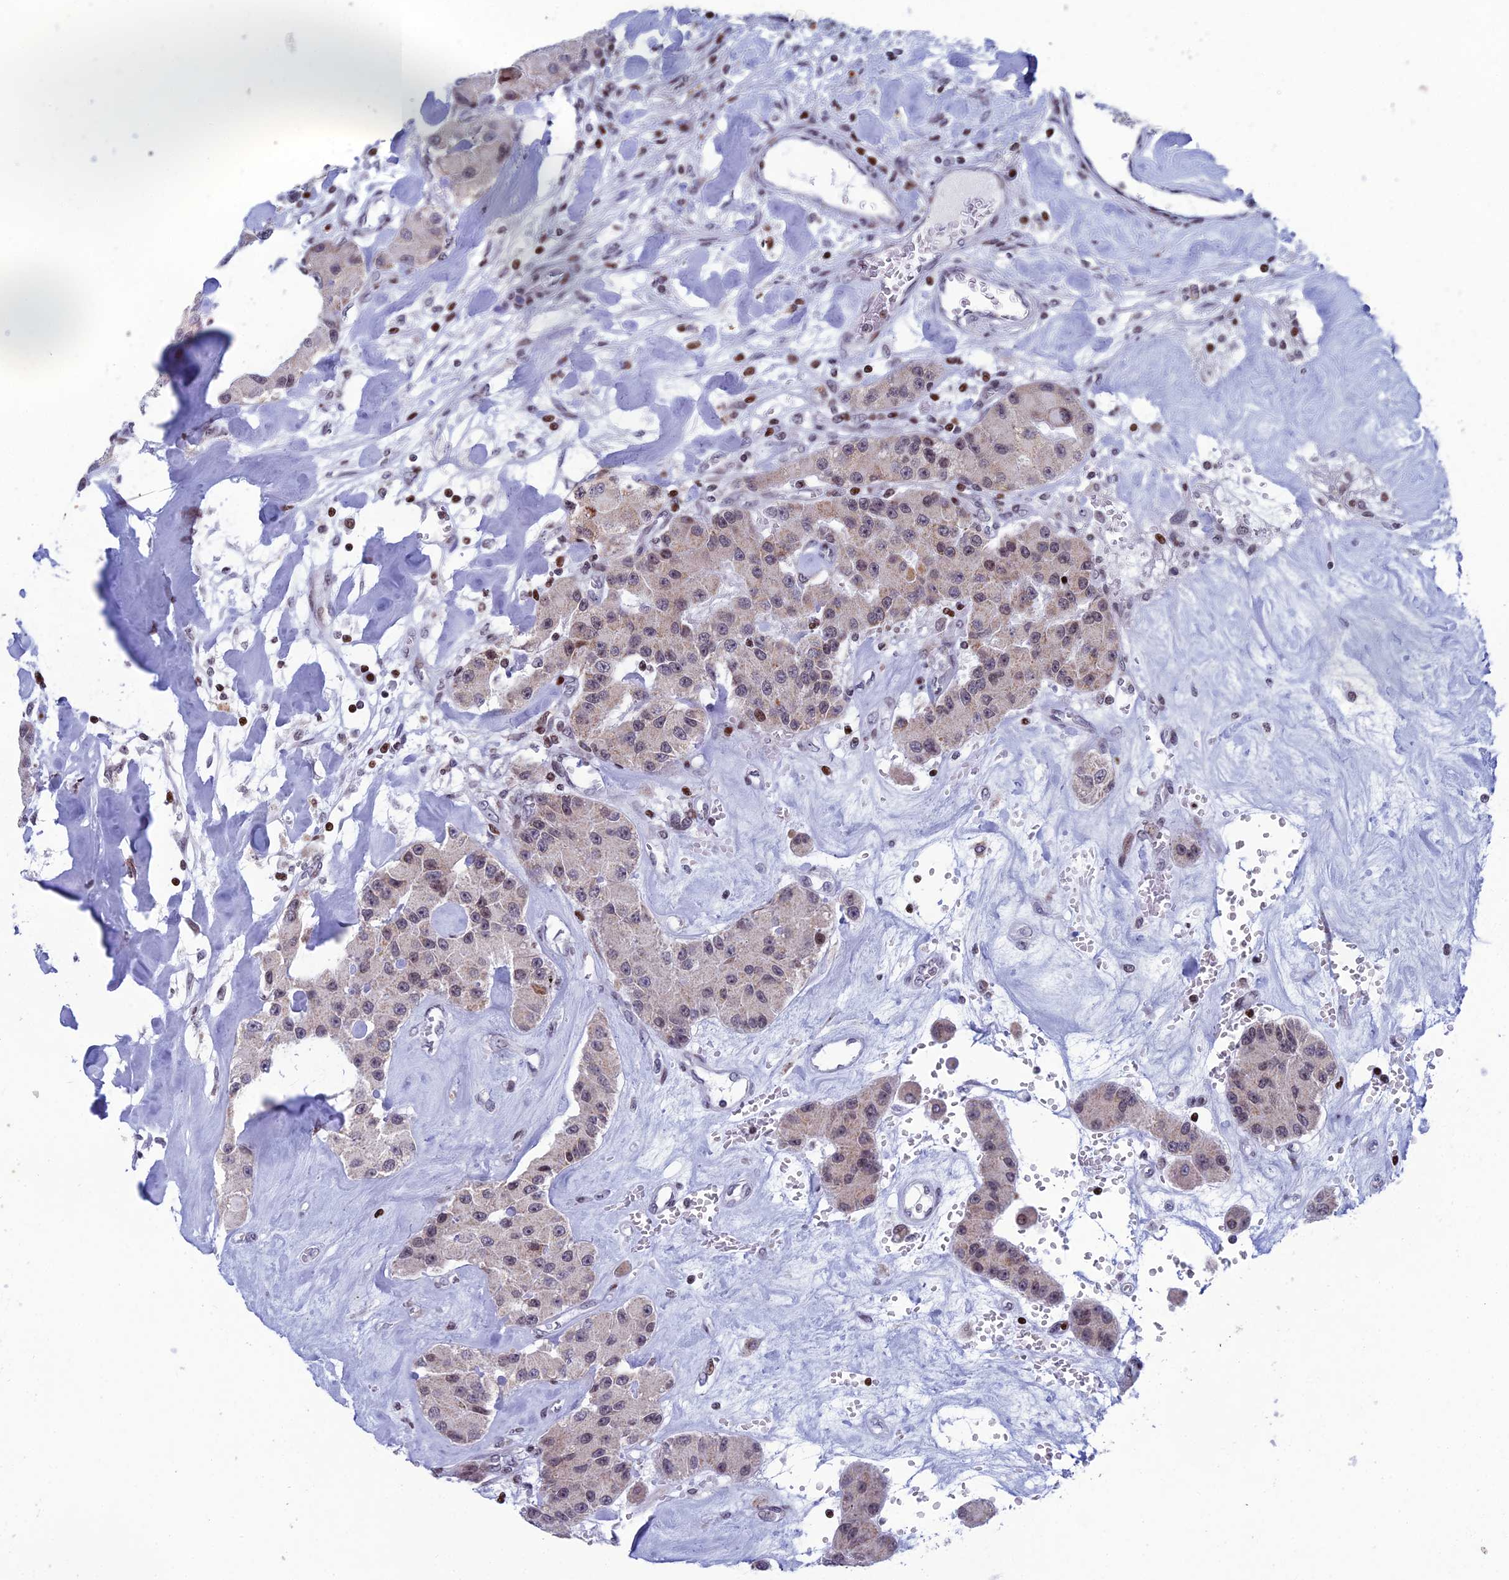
{"staining": {"intensity": "weak", "quantity": "25%-75%", "location": "nuclear"}, "tissue": "carcinoid", "cell_type": "Tumor cells", "image_type": "cancer", "snomed": [{"axis": "morphology", "description": "Carcinoid, malignant, NOS"}, {"axis": "topography", "description": "Pancreas"}], "caption": "A low amount of weak nuclear staining is seen in about 25%-75% of tumor cells in carcinoid (malignant) tissue. (IHC, brightfield microscopy, high magnification).", "gene": "AFF3", "patient": {"sex": "male", "age": 41}}